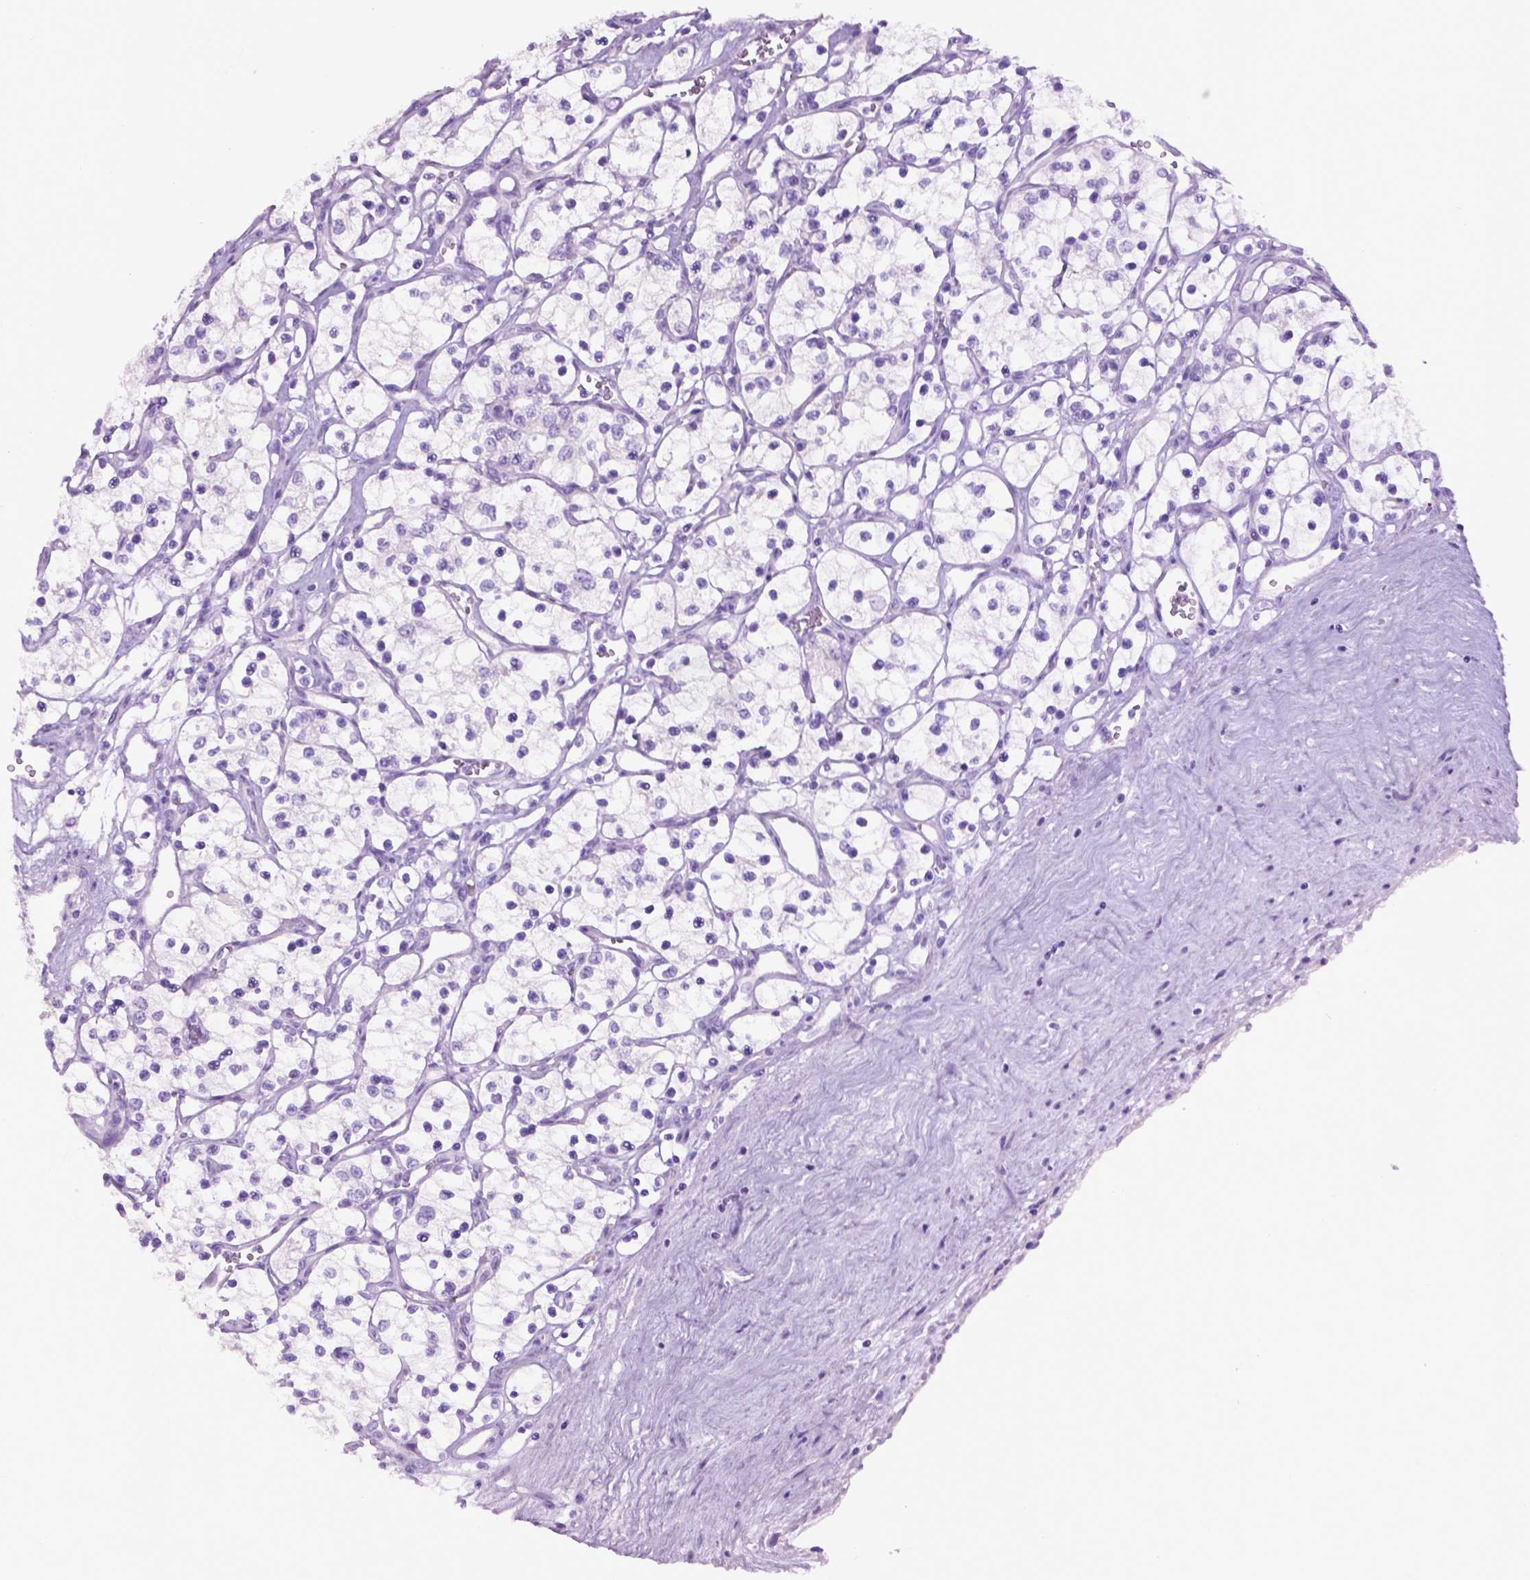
{"staining": {"intensity": "negative", "quantity": "none", "location": "none"}, "tissue": "renal cancer", "cell_type": "Tumor cells", "image_type": "cancer", "snomed": [{"axis": "morphology", "description": "Adenocarcinoma, NOS"}, {"axis": "topography", "description": "Kidney"}], "caption": "Adenocarcinoma (renal) was stained to show a protein in brown. There is no significant expression in tumor cells.", "gene": "LELP1", "patient": {"sex": "female", "age": 69}}